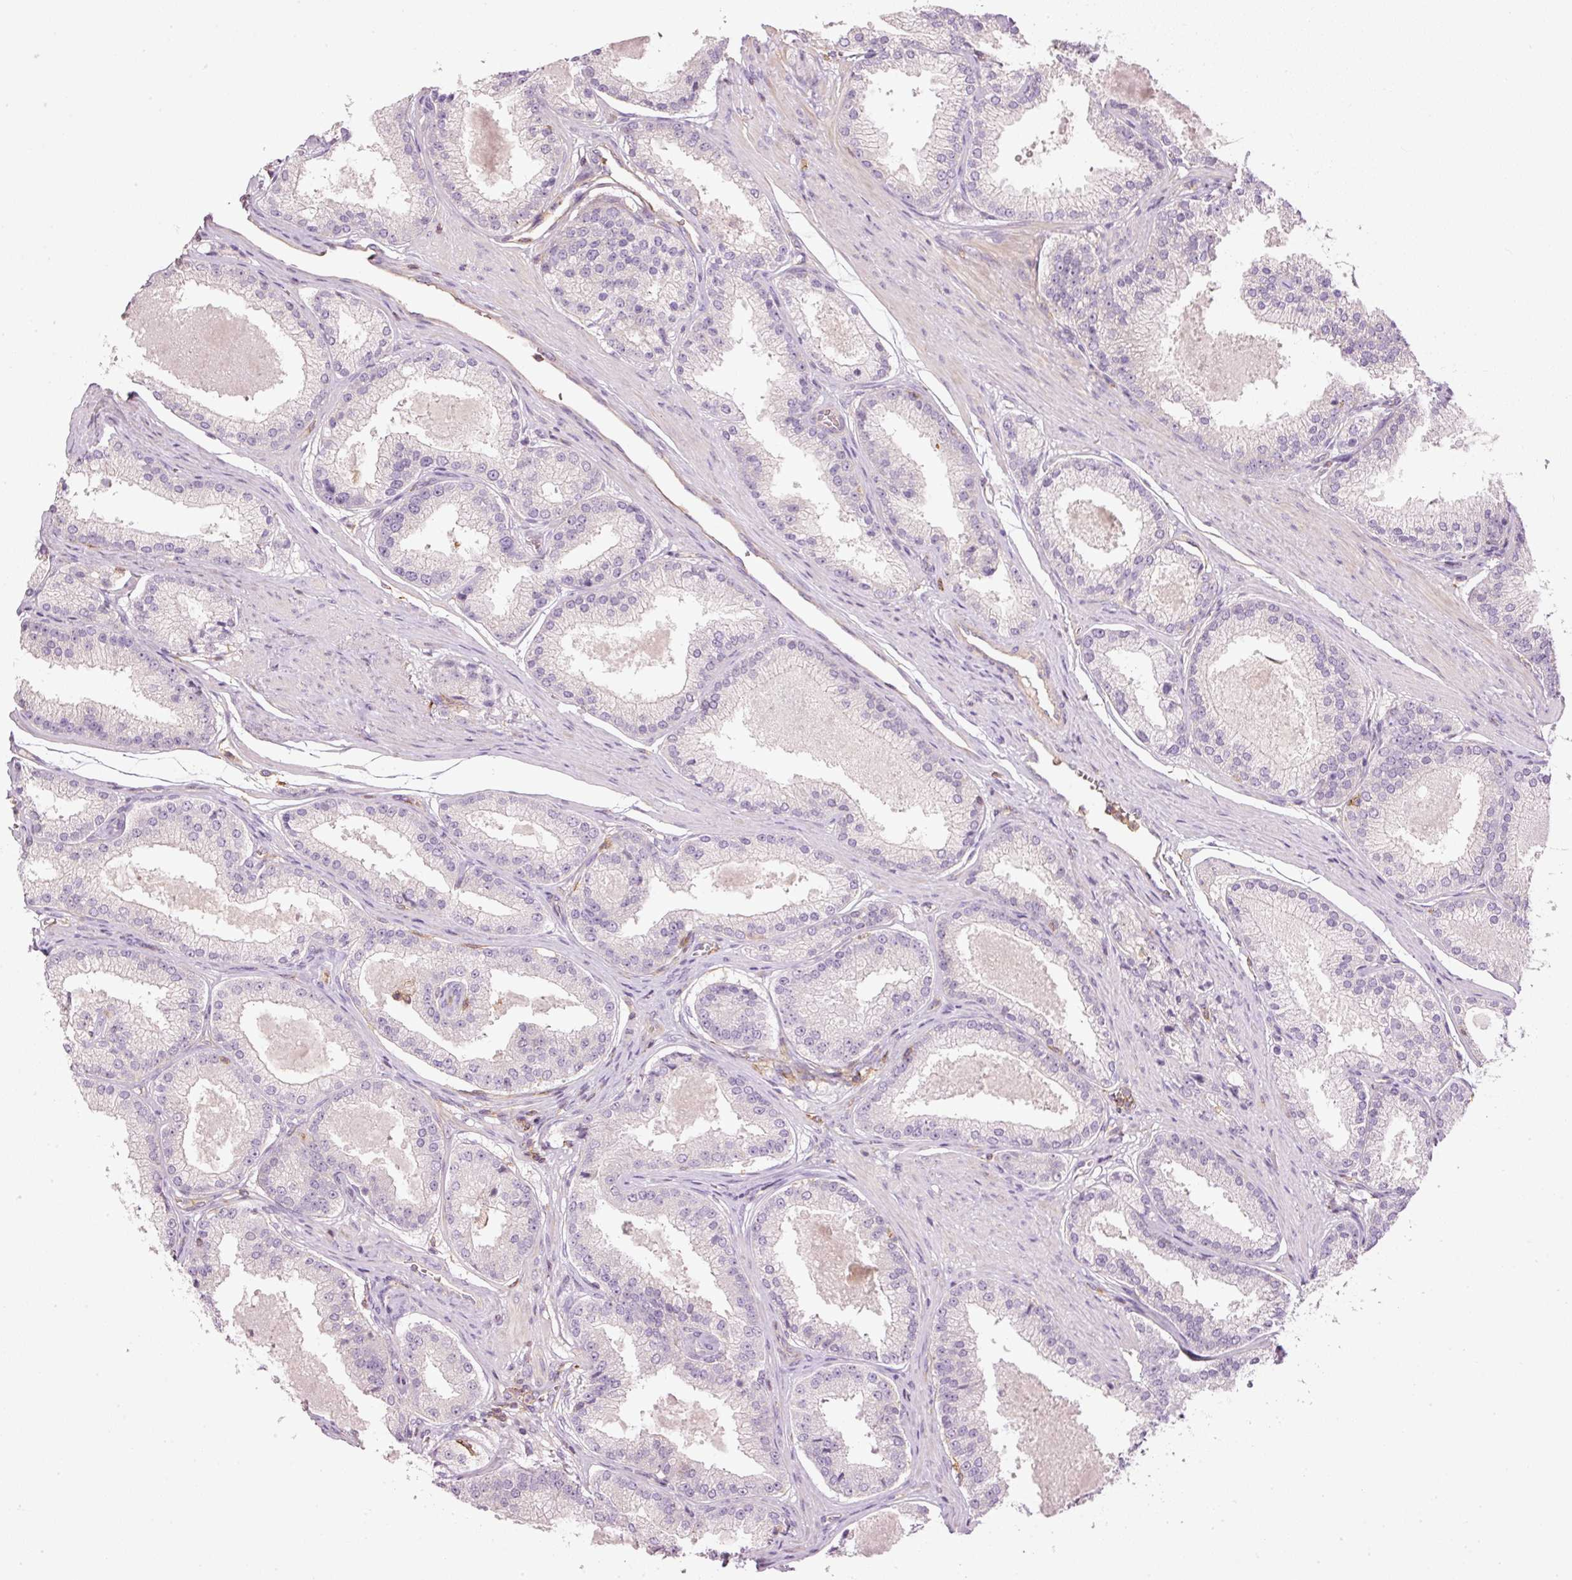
{"staining": {"intensity": "negative", "quantity": "none", "location": "none"}, "tissue": "prostate cancer", "cell_type": "Tumor cells", "image_type": "cancer", "snomed": [{"axis": "morphology", "description": "Adenocarcinoma, Low grade"}, {"axis": "topography", "description": "Prostate"}], "caption": "Protein analysis of prostate adenocarcinoma (low-grade) demonstrates no significant positivity in tumor cells.", "gene": "SIPA1", "patient": {"sex": "male", "age": 59}}